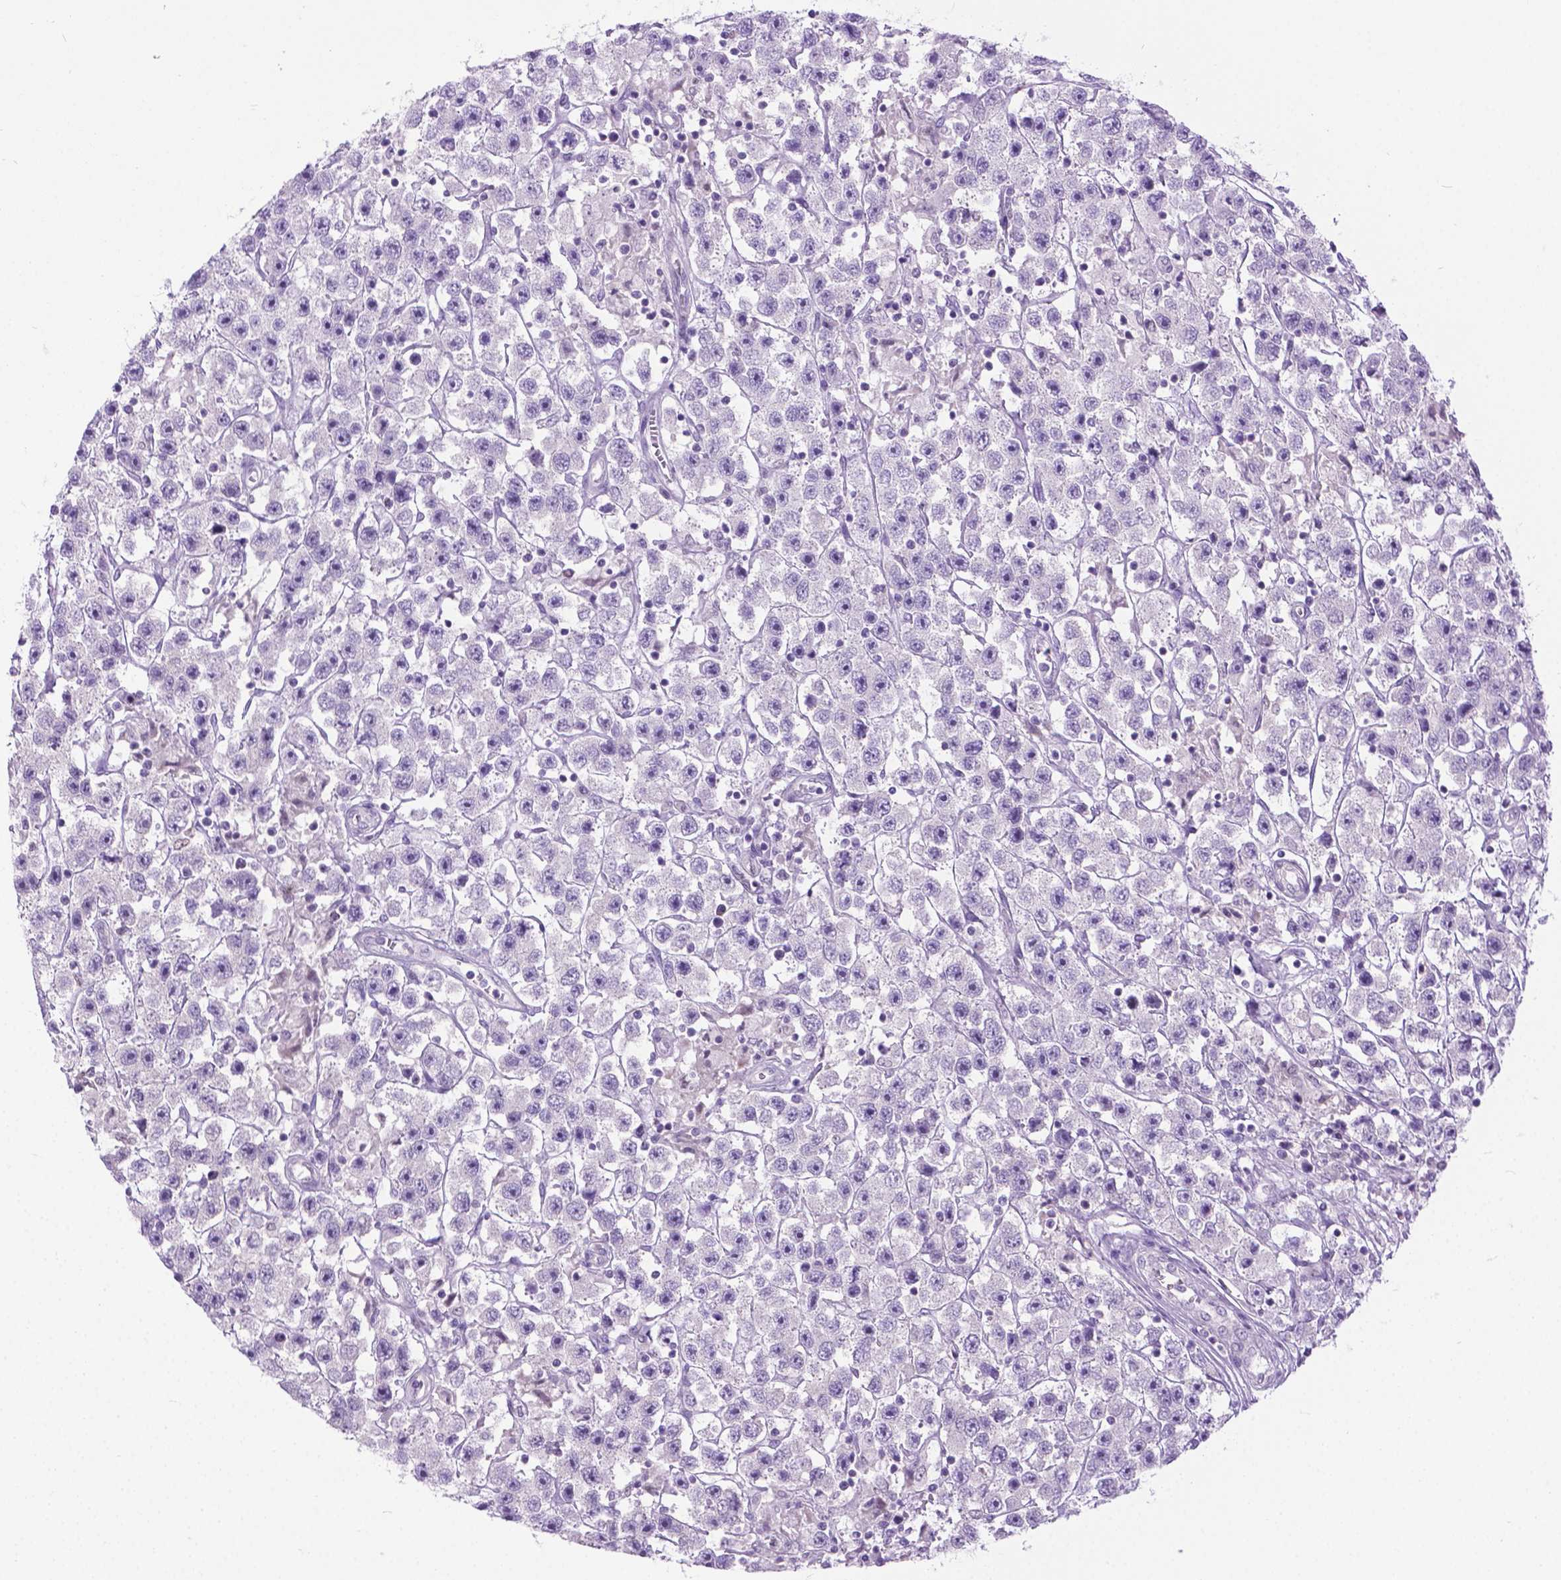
{"staining": {"intensity": "negative", "quantity": "none", "location": "none"}, "tissue": "testis cancer", "cell_type": "Tumor cells", "image_type": "cancer", "snomed": [{"axis": "morphology", "description": "Seminoma, NOS"}, {"axis": "topography", "description": "Testis"}], "caption": "High magnification brightfield microscopy of testis seminoma stained with DAB (3,3'-diaminobenzidine) (brown) and counterstained with hematoxylin (blue): tumor cells show no significant expression.", "gene": "APCDD1L", "patient": {"sex": "male", "age": 45}}